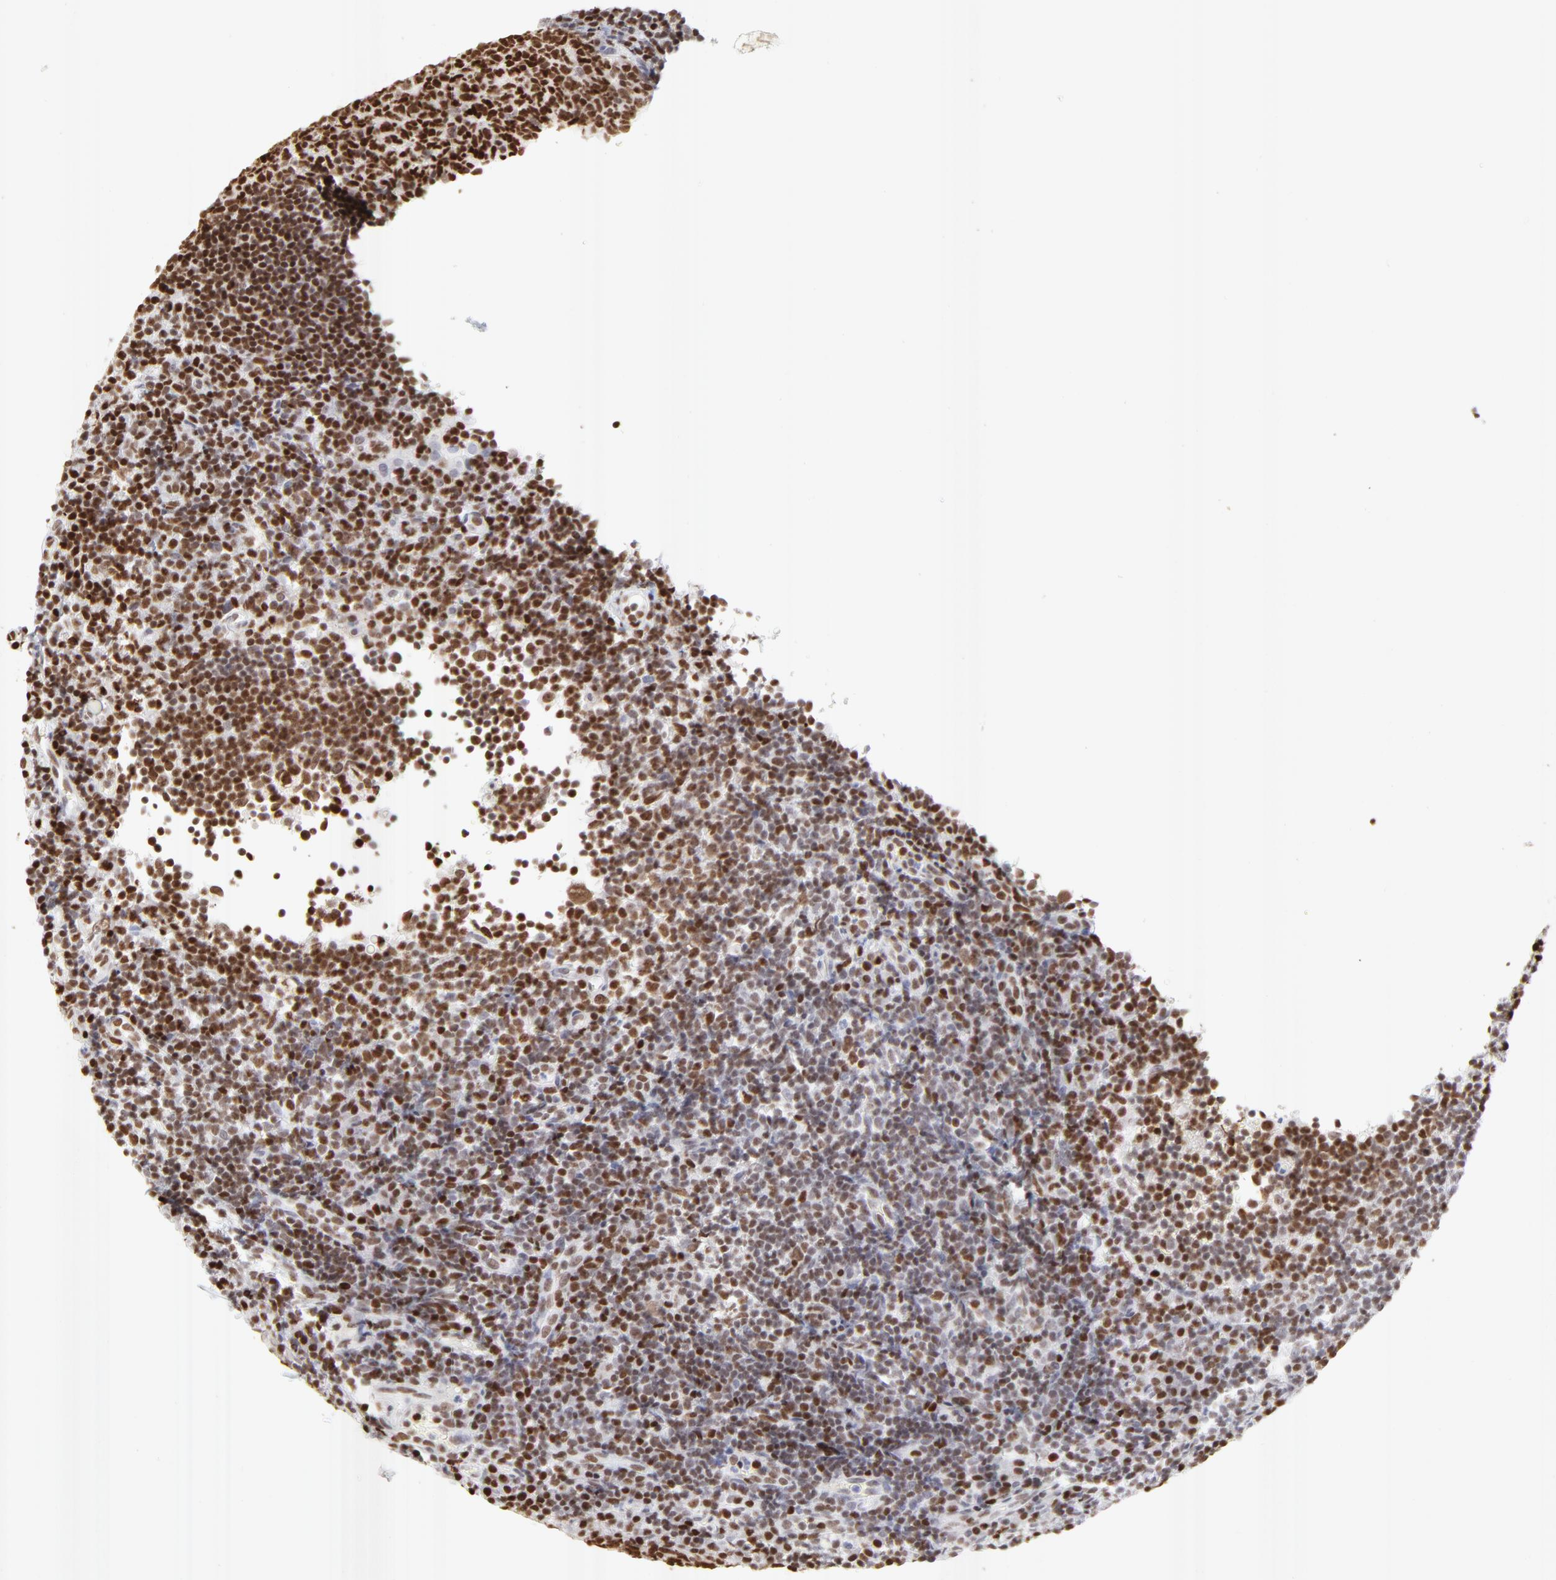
{"staining": {"intensity": "strong", "quantity": ">75%", "location": "nuclear"}, "tissue": "tonsil", "cell_type": "Germinal center cells", "image_type": "normal", "snomed": [{"axis": "morphology", "description": "Normal tissue, NOS"}, {"axis": "topography", "description": "Tonsil"}], "caption": "Brown immunohistochemical staining in unremarkable tonsil displays strong nuclear staining in approximately >75% of germinal center cells. The protein of interest is stained brown, and the nuclei are stained in blue (DAB IHC with brightfield microscopy, high magnification).", "gene": "PARP1", "patient": {"sex": "female", "age": 40}}